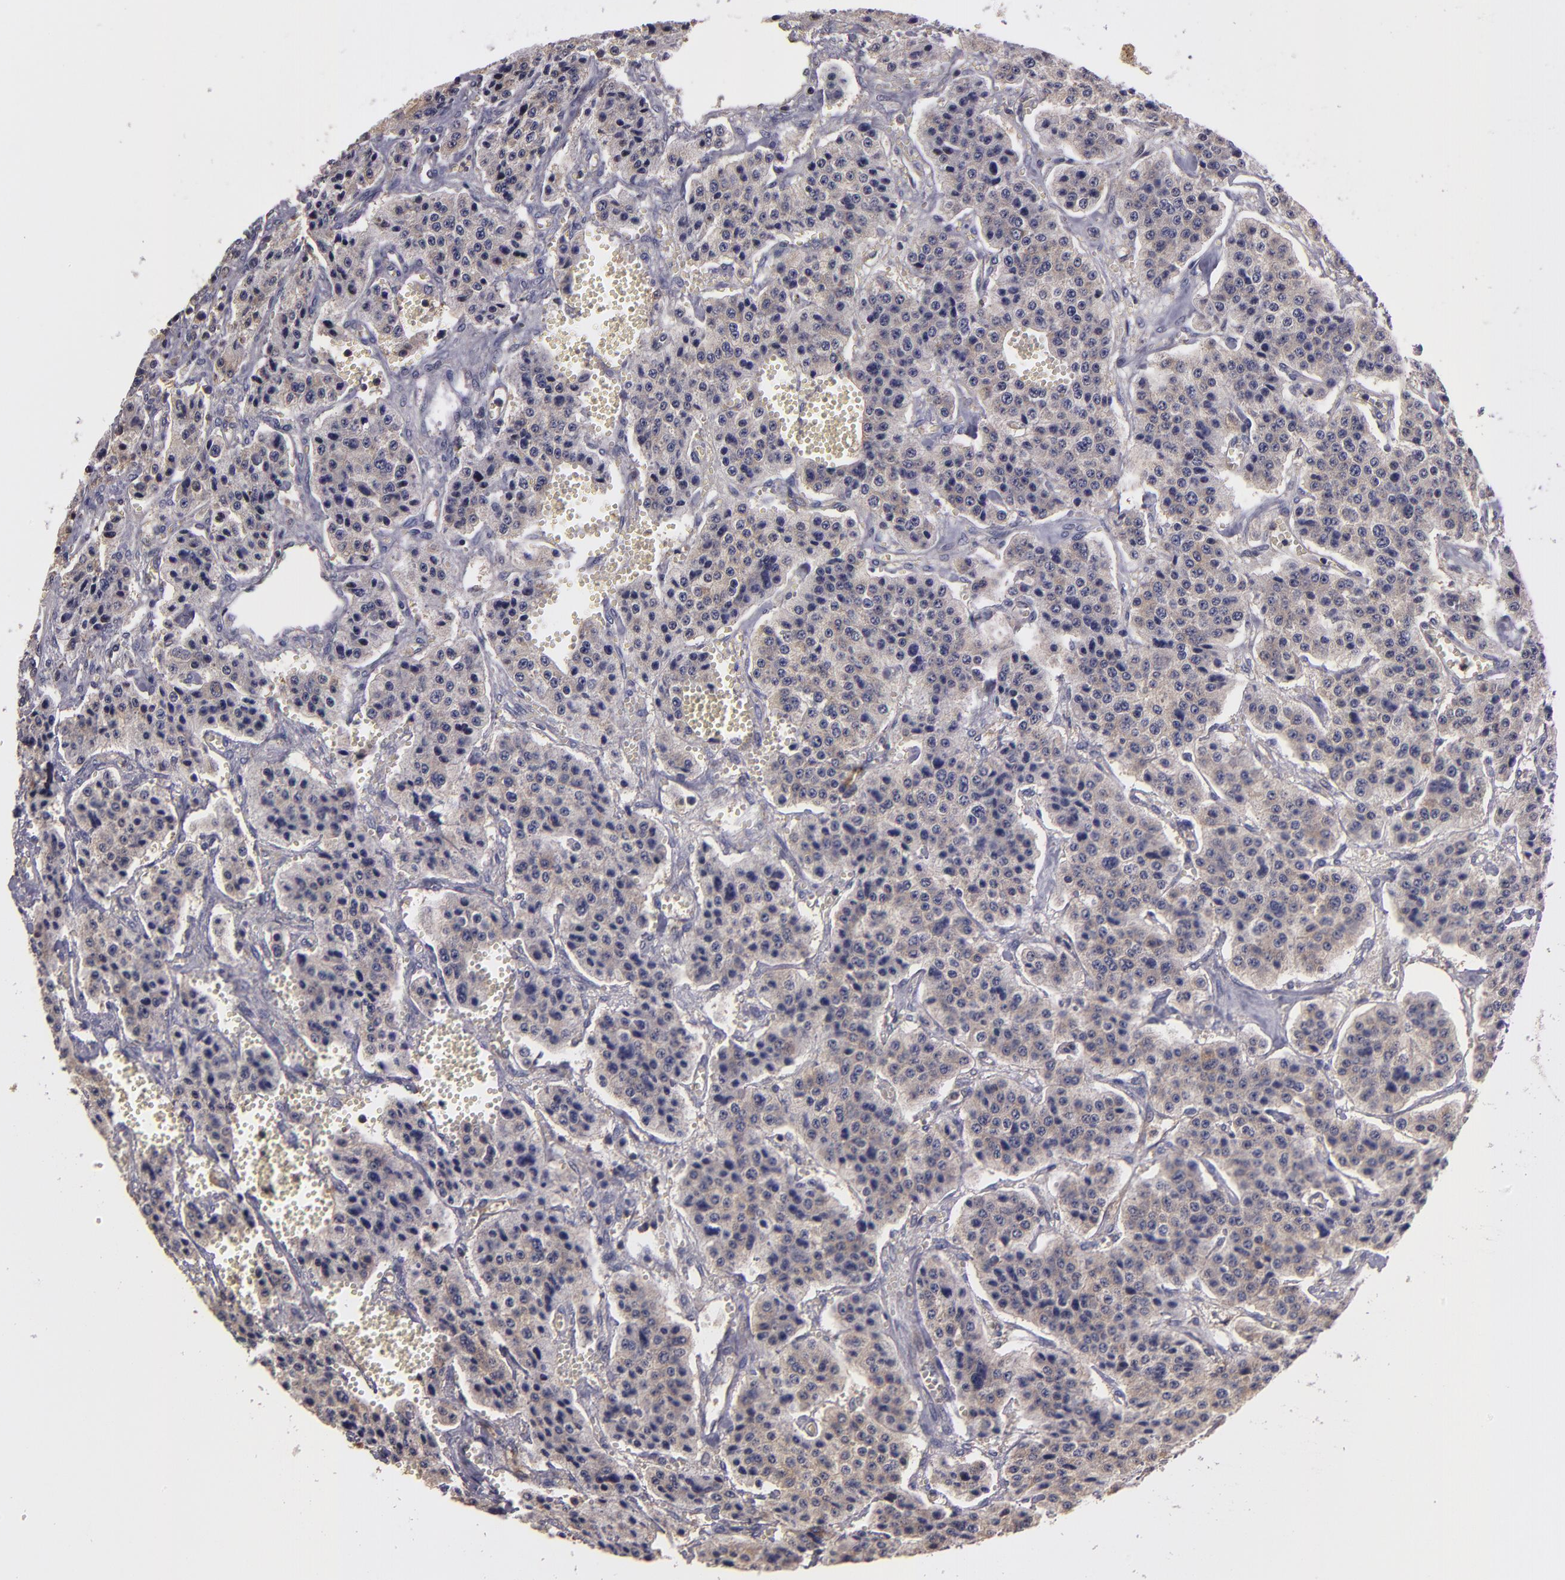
{"staining": {"intensity": "weak", "quantity": ">75%", "location": "cytoplasmic/membranous"}, "tissue": "carcinoid", "cell_type": "Tumor cells", "image_type": "cancer", "snomed": [{"axis": "morphology", "description": "Carcinoid, malignant, NOS"}, {"axis": "topography", "description": "Small intestine"}], "caption": "Human malignant carcinoid stained with a protein marker demonstrates weak staining in tumor cells.", "gene": "CARS1", "patient": {"sex": "male", "age": 52}}